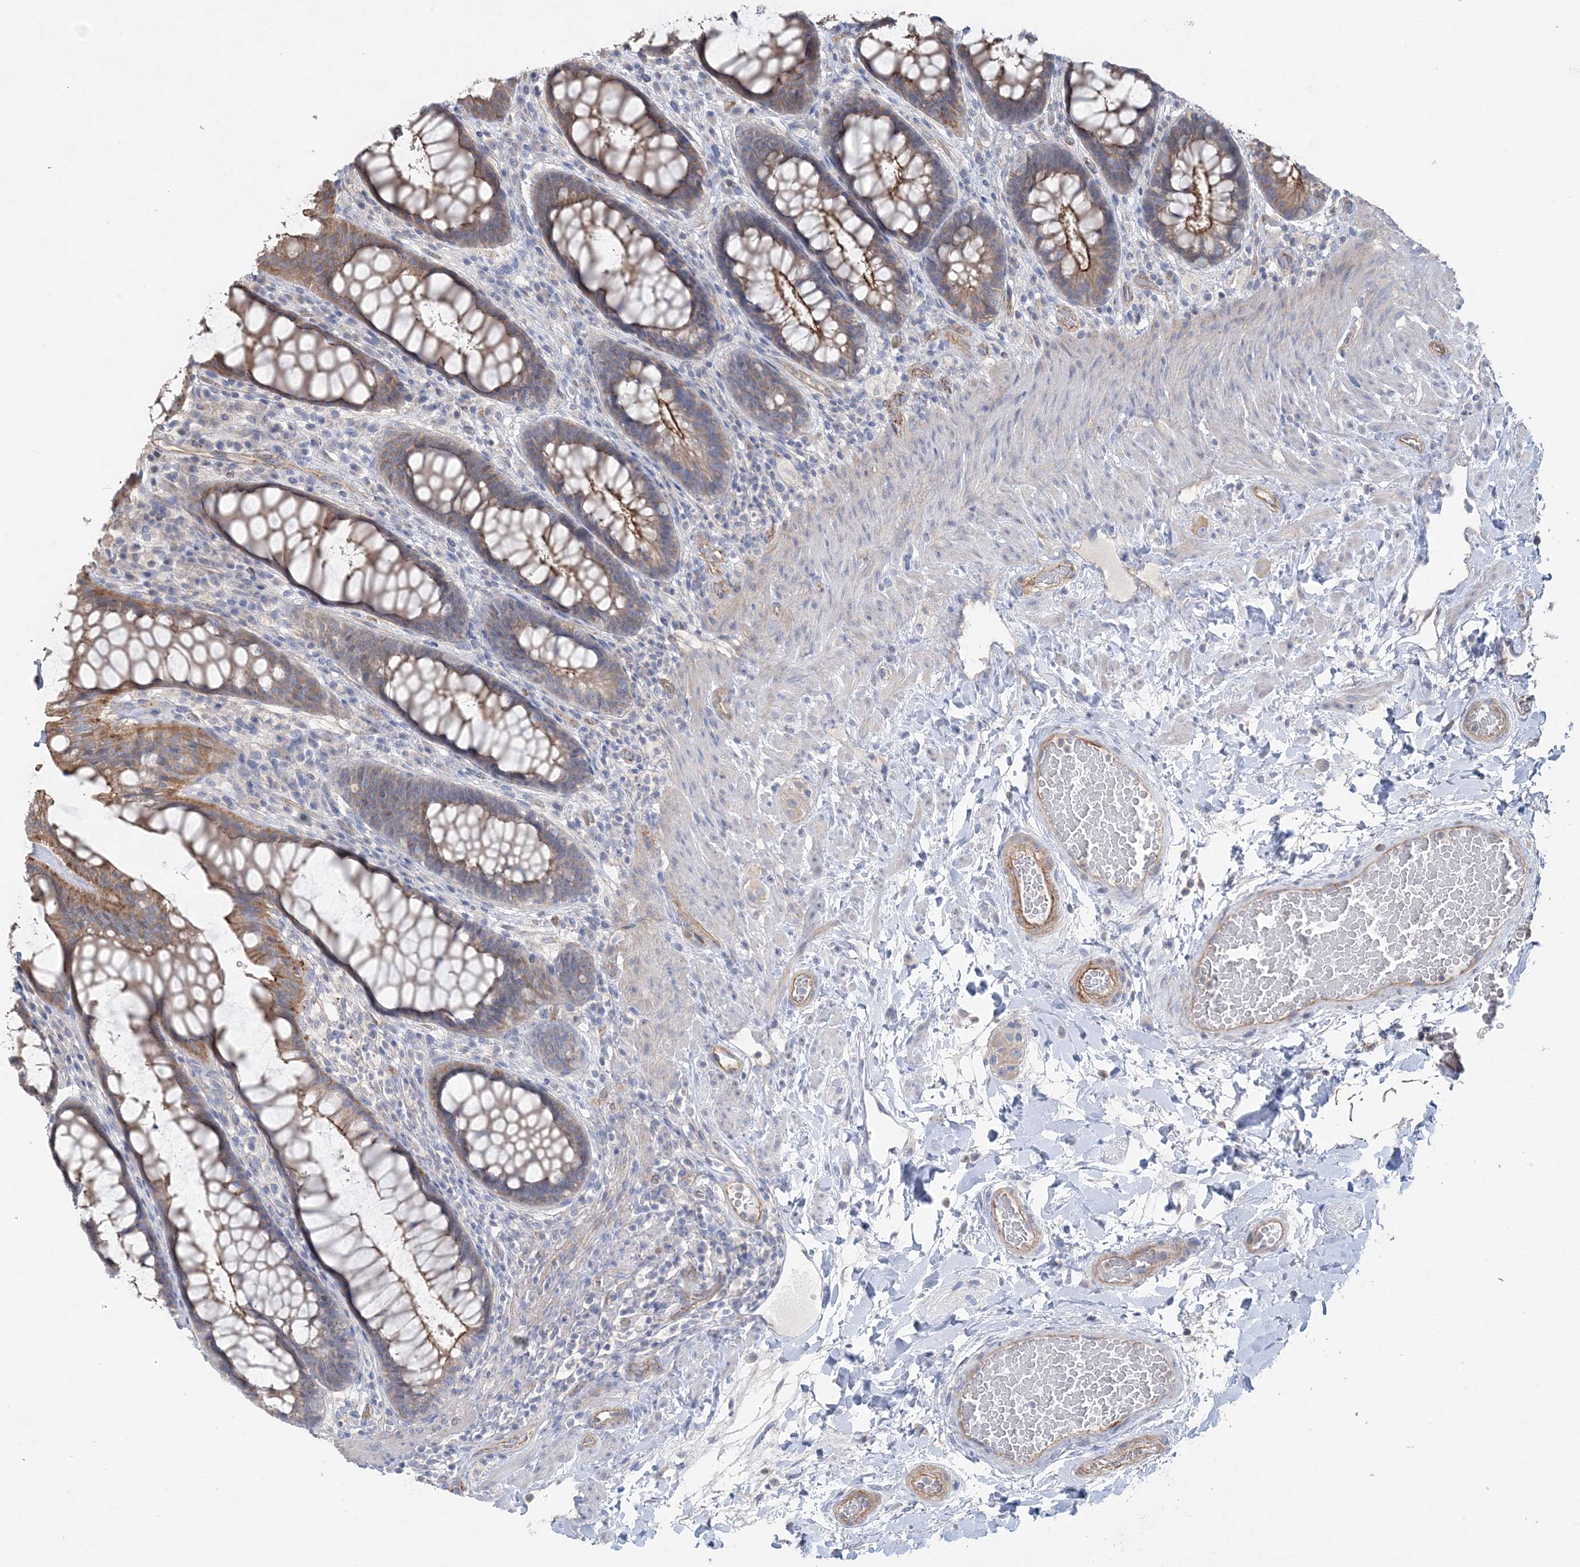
{"staining": {"intensity": "moderate", "quantity": ">75%", "location": "cytoplasmic/membranous"}, "tissue": "rectum", "cell_type": "Glandular cells", "image_type": "normal", "snomed": [{"axis": "morphology", "description": "Normal tissue, NOS"}, {"axis": "topography", "description": "Rectum"}], "caption": "Protein analysis of normal rectum shows moderate cytoplasmic/membranous expression in approximately >75% of glandular cells. Ihc stains the protein of interest in brown and the nuclei are stained blue.", "gene": "PIGC", "patient": {"sex": "female", "age": 46}}